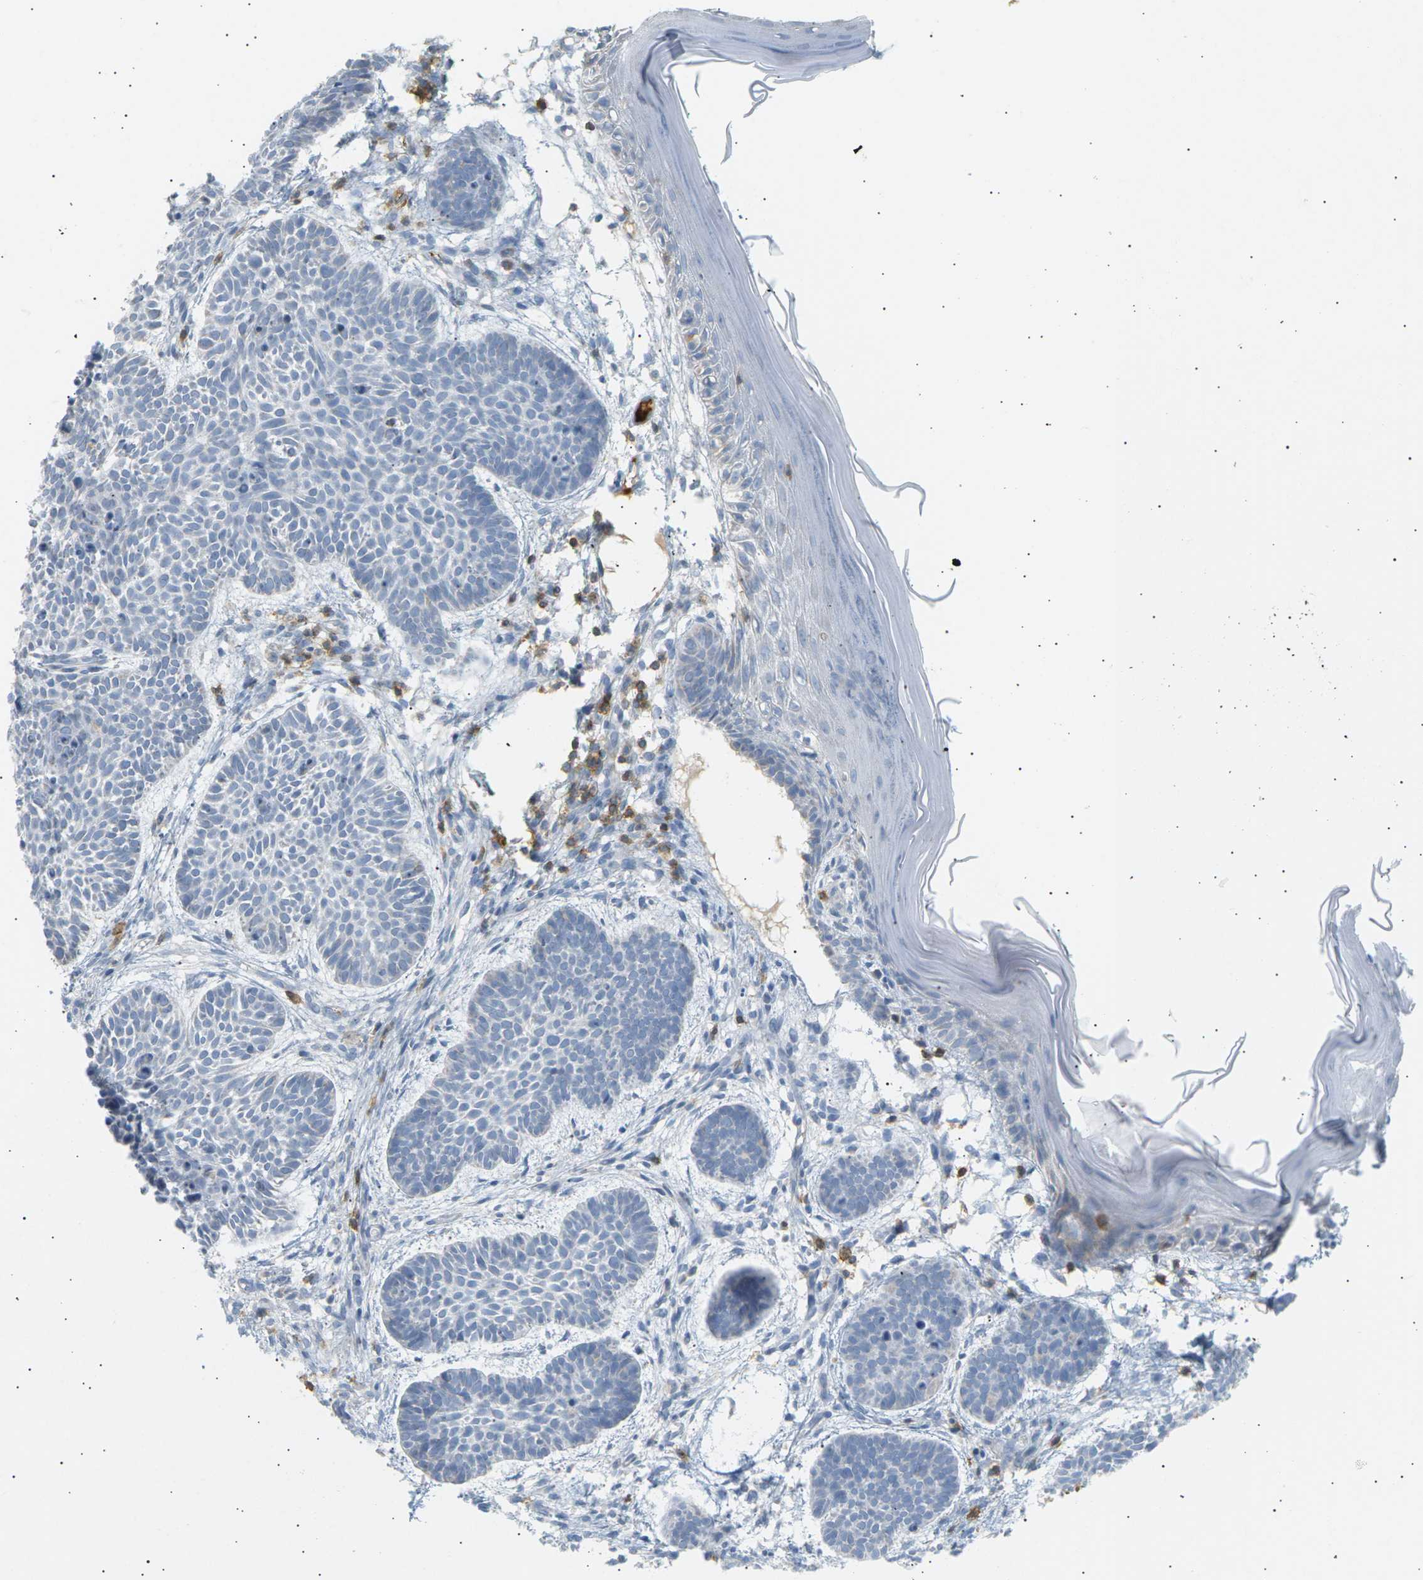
{"staining": {"intensity": "negative", "quantity": "none", "location": "none"}, "tissue": "skin cancer", "cell_type": "Tumor cells", "image_type": "cancer", "snomed": [{"axis": "morphology", "description": "Basal cell carcinoma"}, {"axis": "topography", "description": "Skin"}], "caption": "IHC of human skin cancer exhibits no expression in tumor cells.", "gene": "LIME1", "patient": {"sex": "male", "age": 60}}